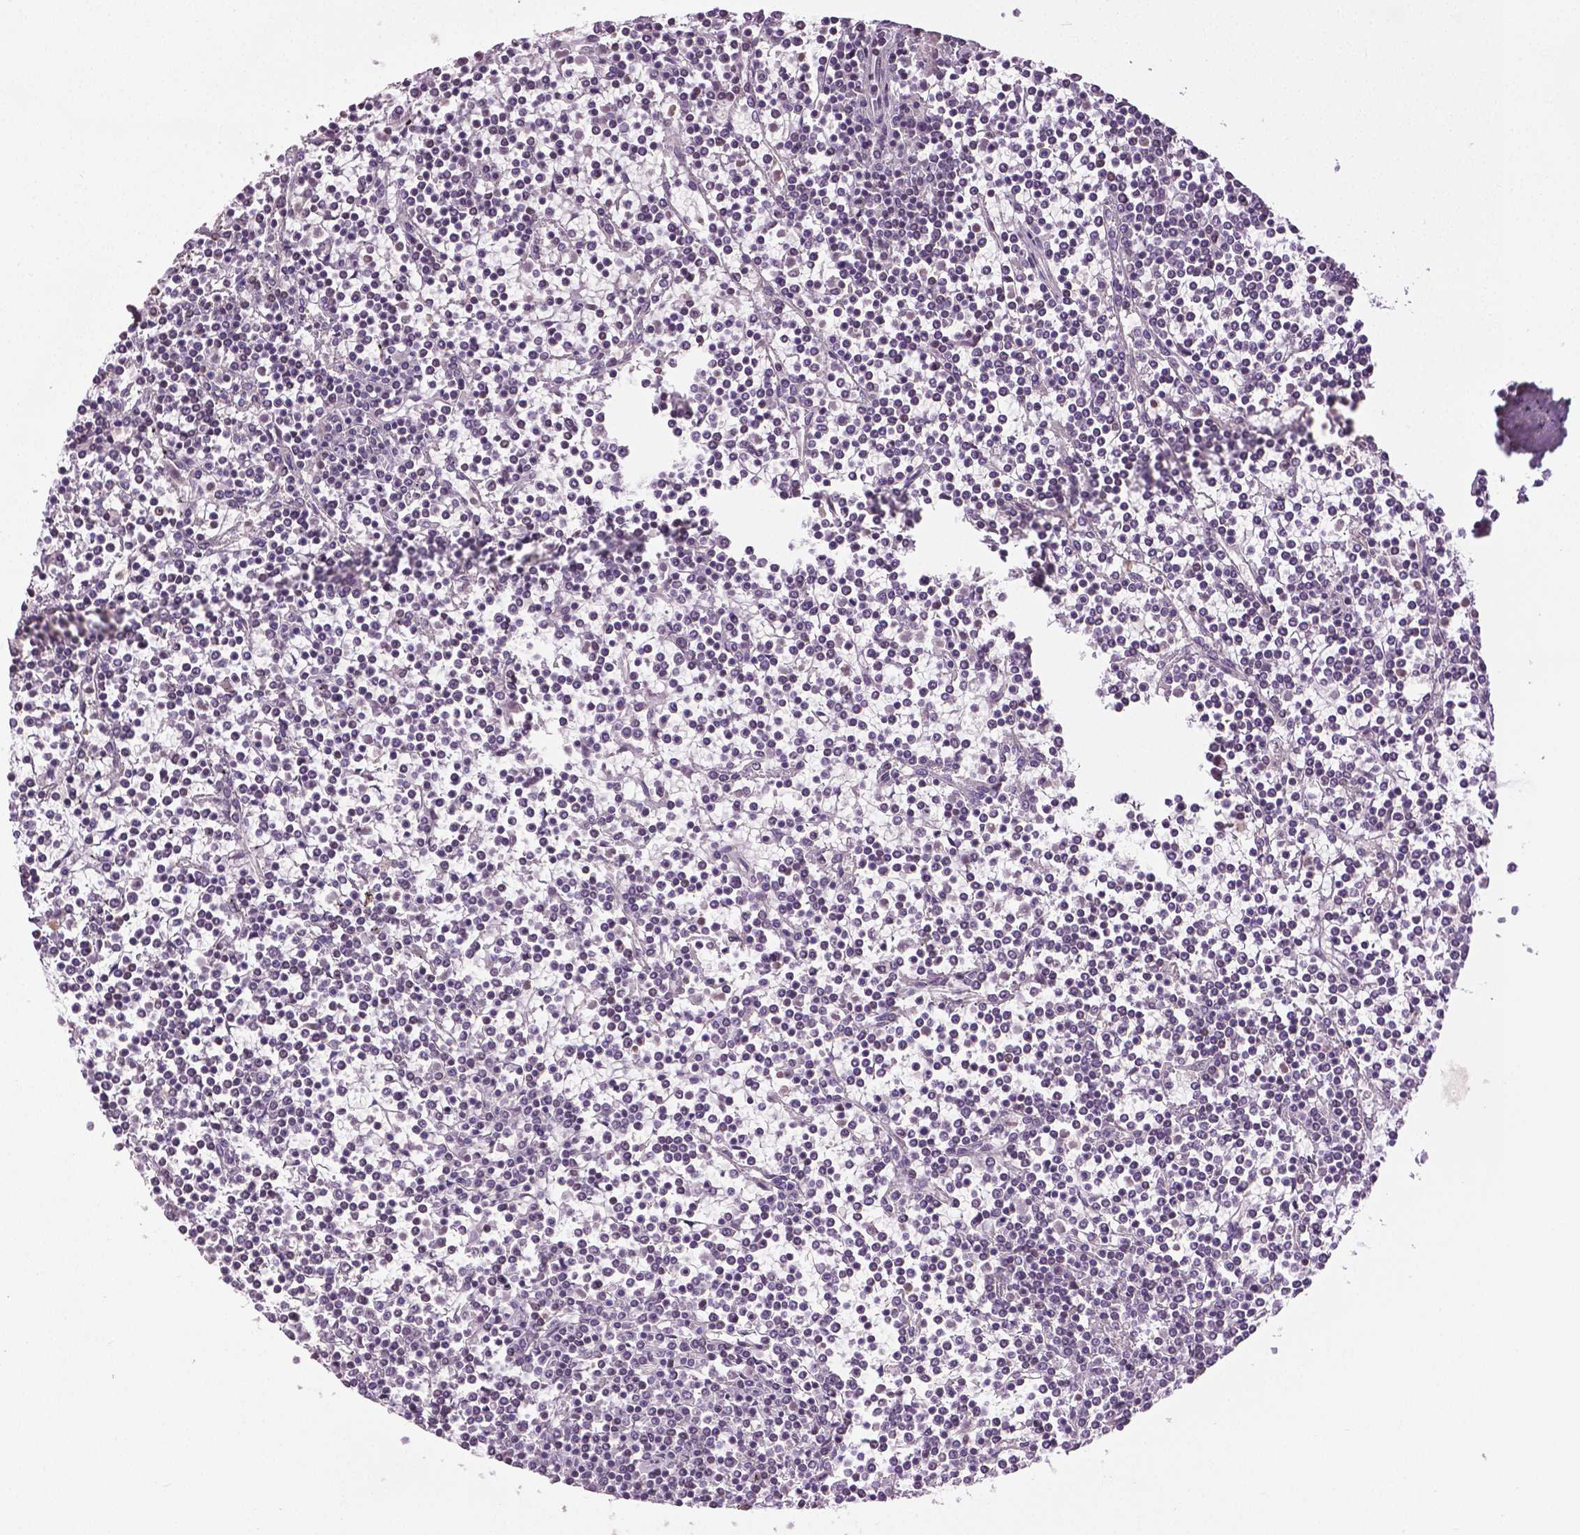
{"staining": {"intensity": "negative", "quantity": "none", "location": "none"}, "tissue": "lymphoma", "cell_type": "Tumor cells", "image_type": "cancer", "snomed": [{"axis": "morphology", "description": "Malignant lymphoma, non-Hodgkin's type, Low grade"}, {"axis": "topography", "description": "Spleen"}], "caption": "A micrograph of human low-grade malignant lymphoma, non-Hodgkin's type is negative for staining in tumor cells.", "gene": "DLX5", "patient": {"sex": "female", "age": 19}}